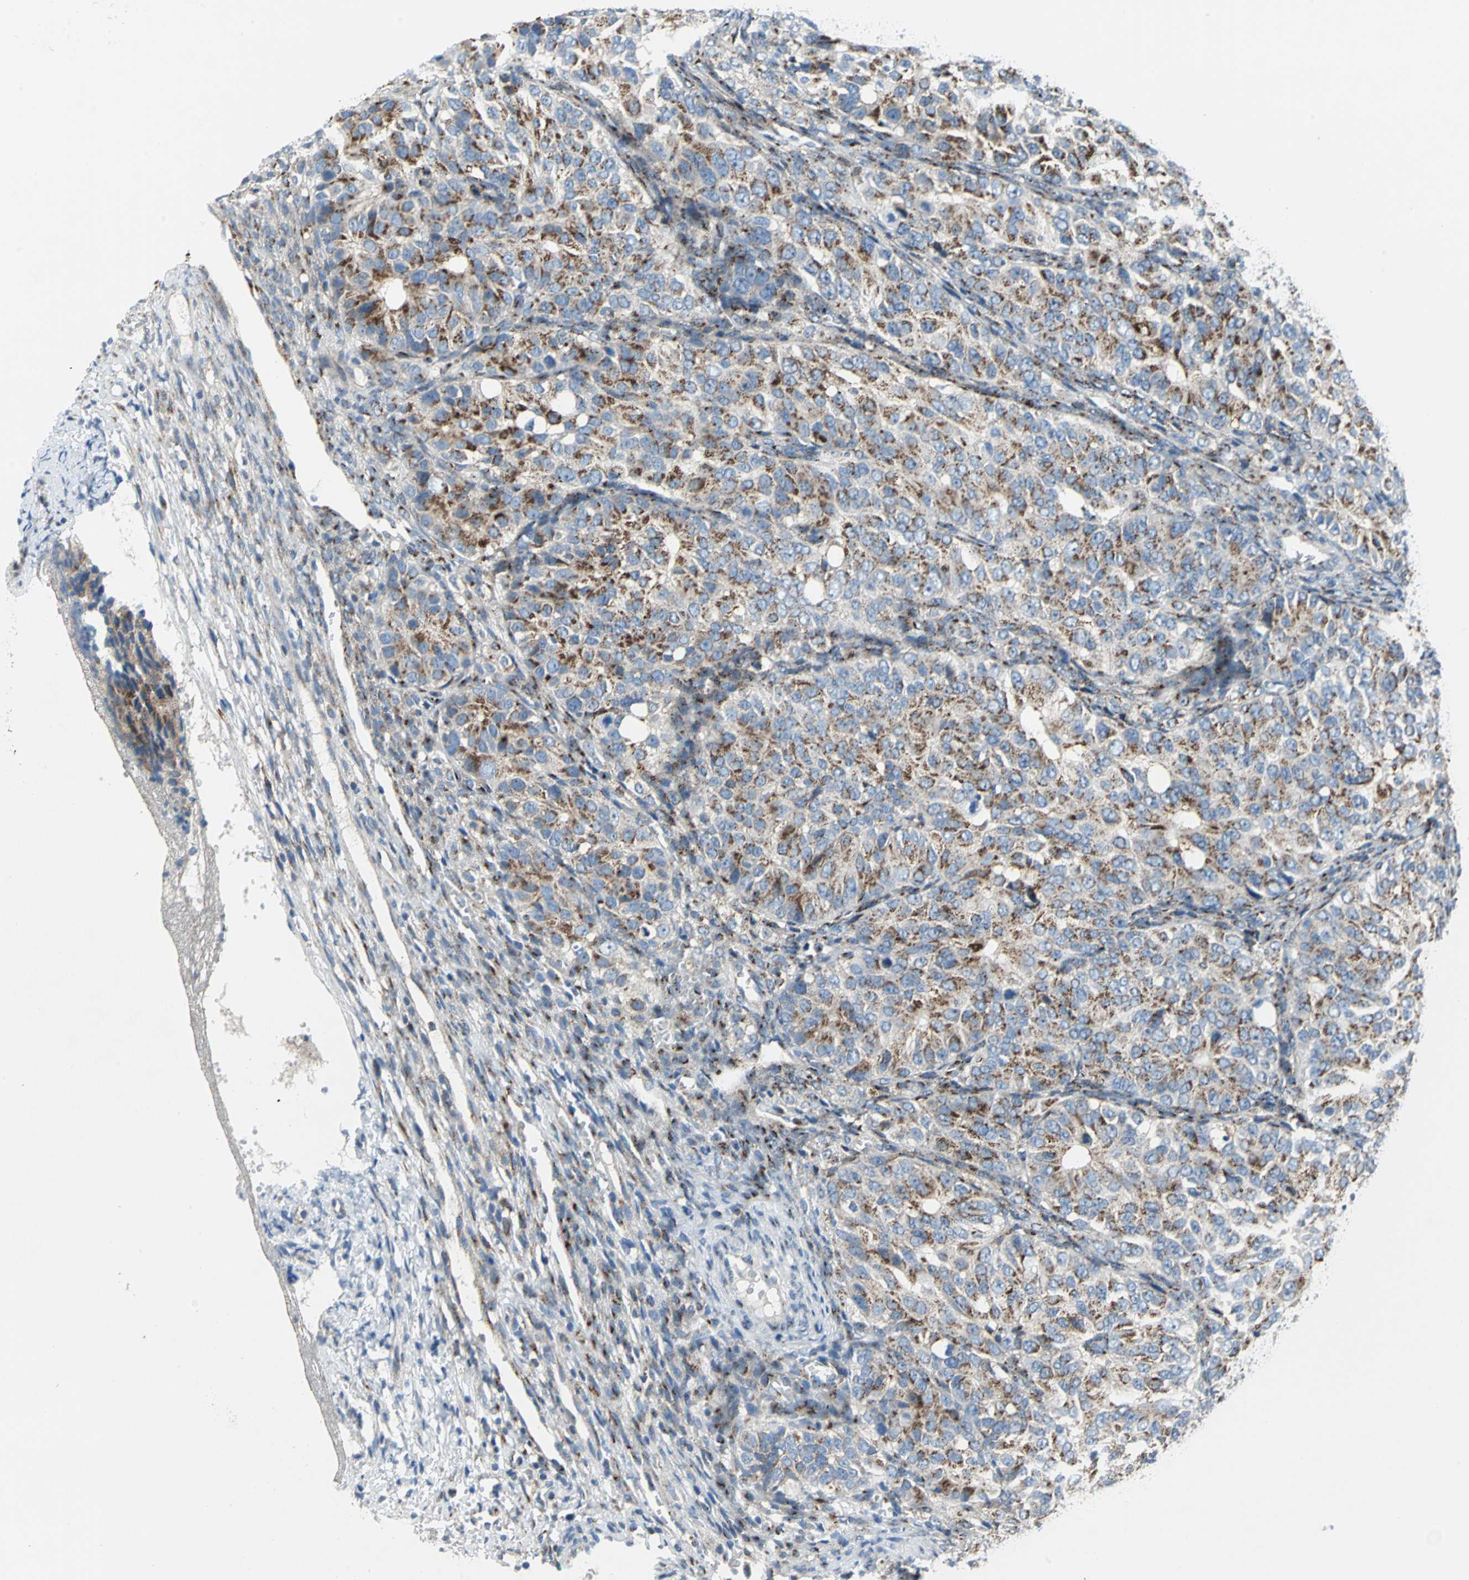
{"staining": {"intensity": "strong", "quantity": ">75%", "location": "cytoplasmic/membranous"}, "tissue": "ovarian cancer", "cell_type": "Tumor cells", "image_type": "cancer", "snomed": [{"axis": "morphology", "description": "Carcinoma, endometroid"}, {"axis": "topography", "description": "Ovary"}], "caption": "Approximately >75% of tumor cells in human ovarian cancer exhibit strong cytoplasmic/membranous protein staining as visualized by brown immunohistochemical staining.", "gene": "GPR3", "patient": {"sex": "female", "age": 51}}